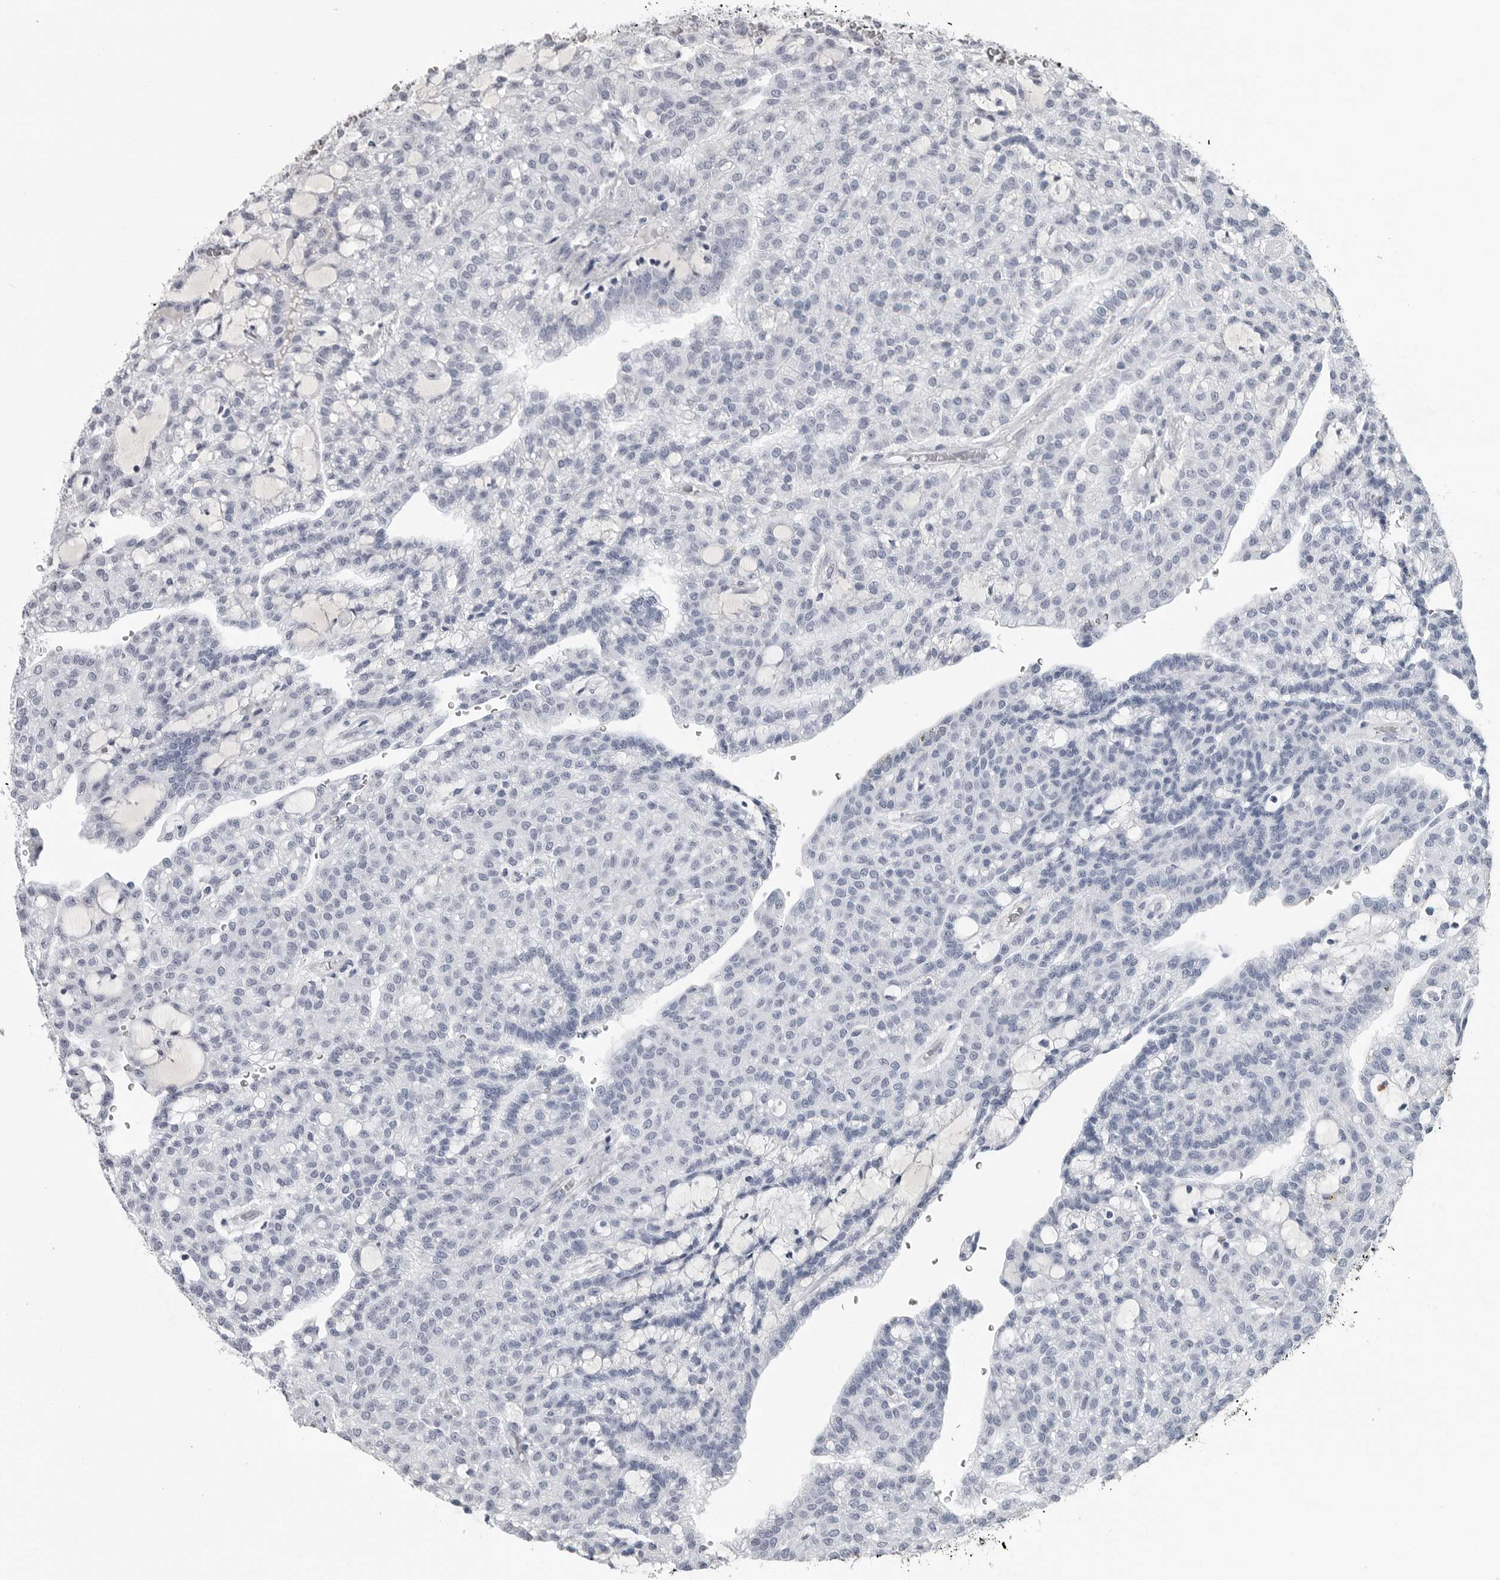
{"staining": {"intensity": "negative", "quantity": "none", "location": "none"}, "tissue": "renal cancer", "cell_type": "Tumor cells", "image_type": "cancer", "snomed": [{"axis": "morphology", "description": "Adenocarcinoma, NOS"}, {"axis": "topography", "description": "Kidney"}], "caption": "DAB (3,3'-diaminobenzidine) immunohistochemical staining of renal adenocarcinoma exhibits no significant positivity in tumor cells.", "gene": "AMPD1", "patient": {"sex": "male", "age": 63}}